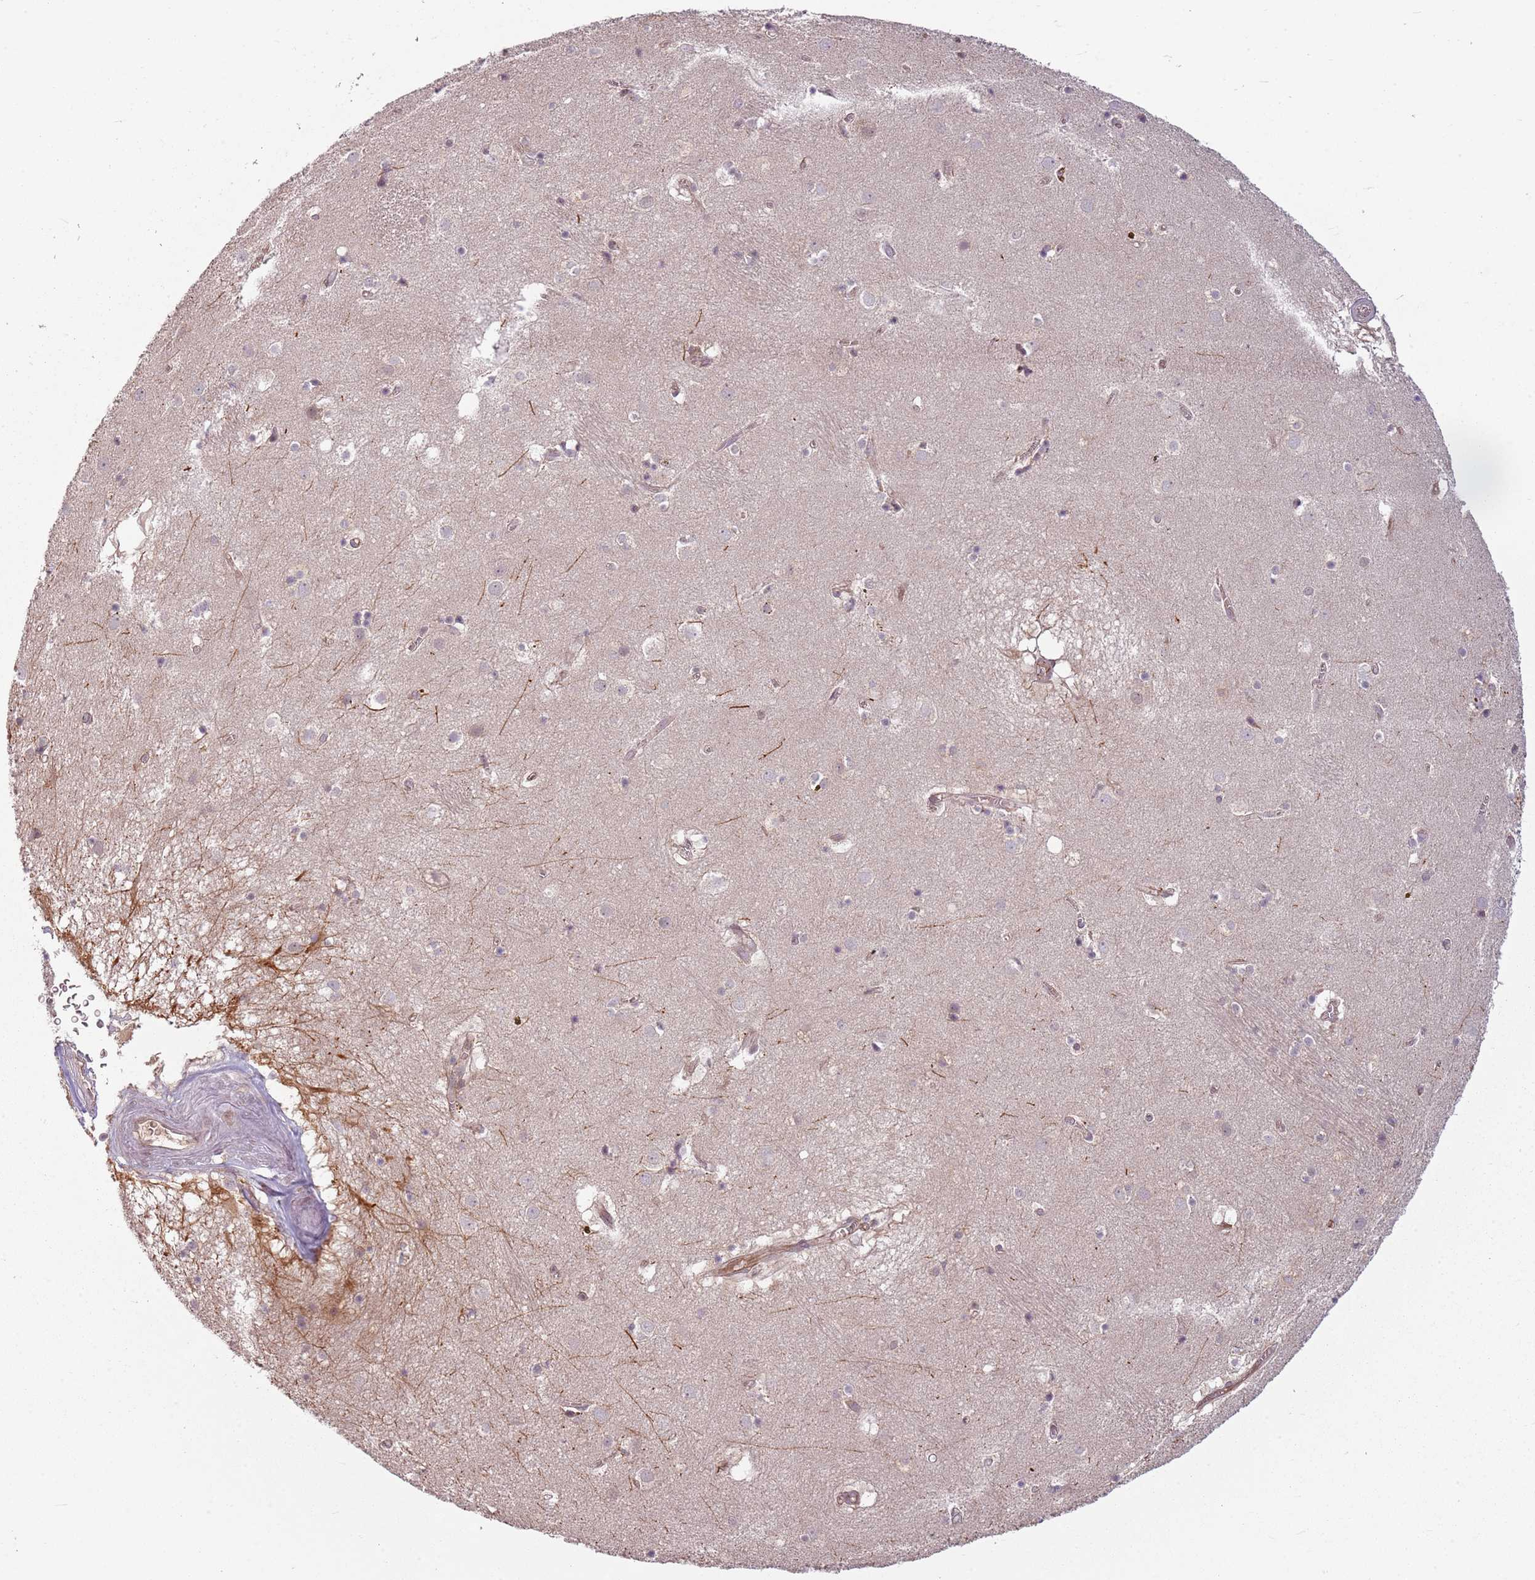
{"staining": {"intensity": "negative", "quantity": "none", "location": "none"}, "tissue": "caudate", "cell_type": "Glial cells", "image_type": "normal", "snomed": [{"axis": "morphology", "description": "Normal tissue, NOS"}, {"axis": "topography", "description": "Lateral ventricle wall"}], "caption": "Glial cells show no significant expression in normal caudate. (Brightfield microscopy of DAB immunohistochemistry (IHC) at high magnification).", "gene": "ADGRG1", "patient": {"sex": "male", "age": 70}}